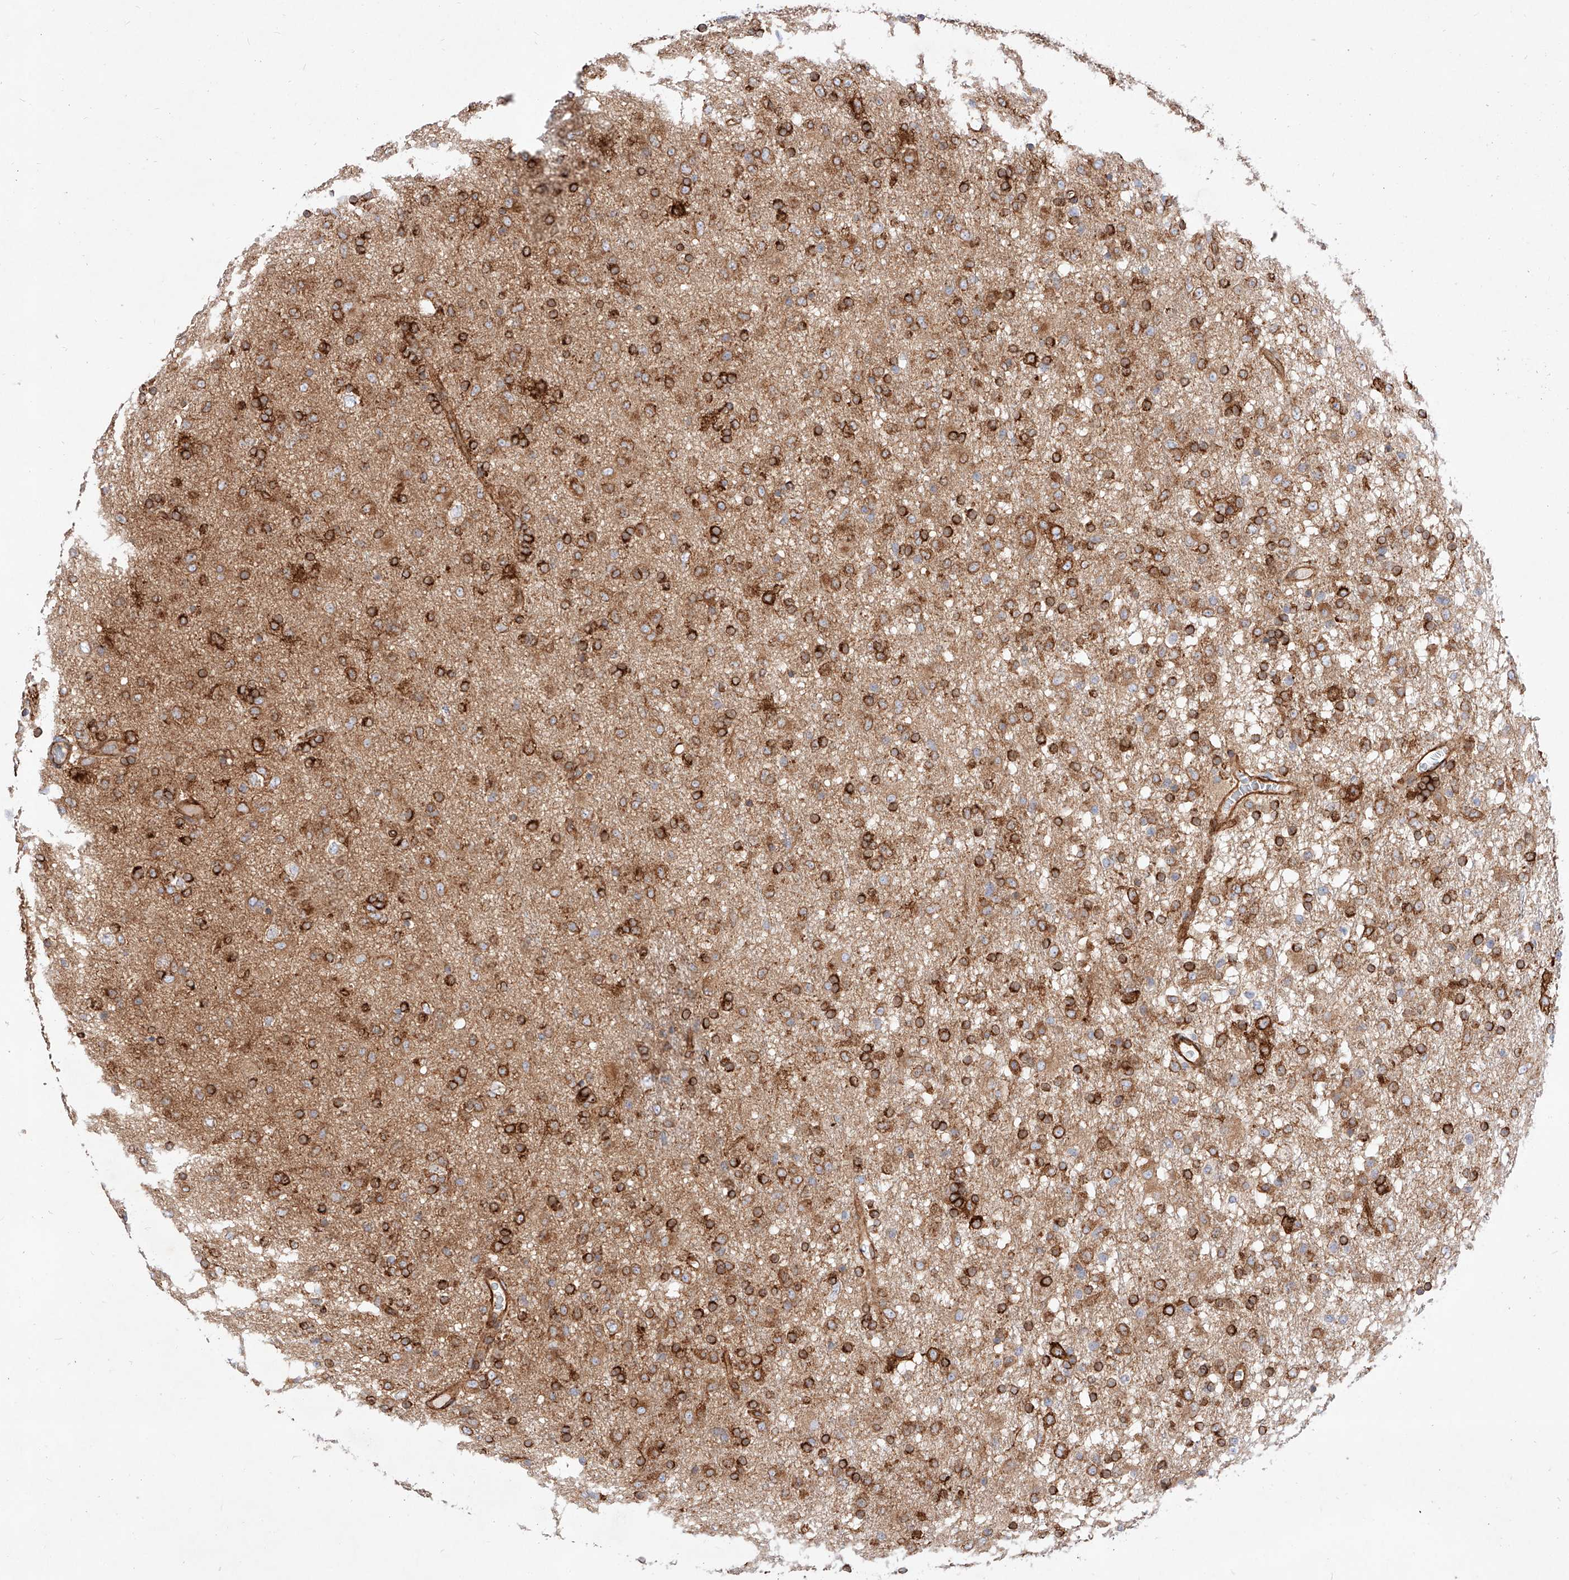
{"staining": {"intensity": "strong", "quantity": ">75%", "location": "cytoplasmic/membranous"}, "tissue": "glioma", "cell_type": "Tumor cells", "image_type": "cancer", "snomed": [{"axis": "morphology", "description": "Glioma, malignant, Low grade"}, {"axis": "topography", "description": "Brain"}], "caption": "Low-grade glioma (malignant) was stained to show a protein in brown. There is high levels of strong cytoplasmic/membranous staining in approximately >75% of tumor cells.", "gene": "CSGALNACT2", "patient": {"sex": "male", "age": 65}}